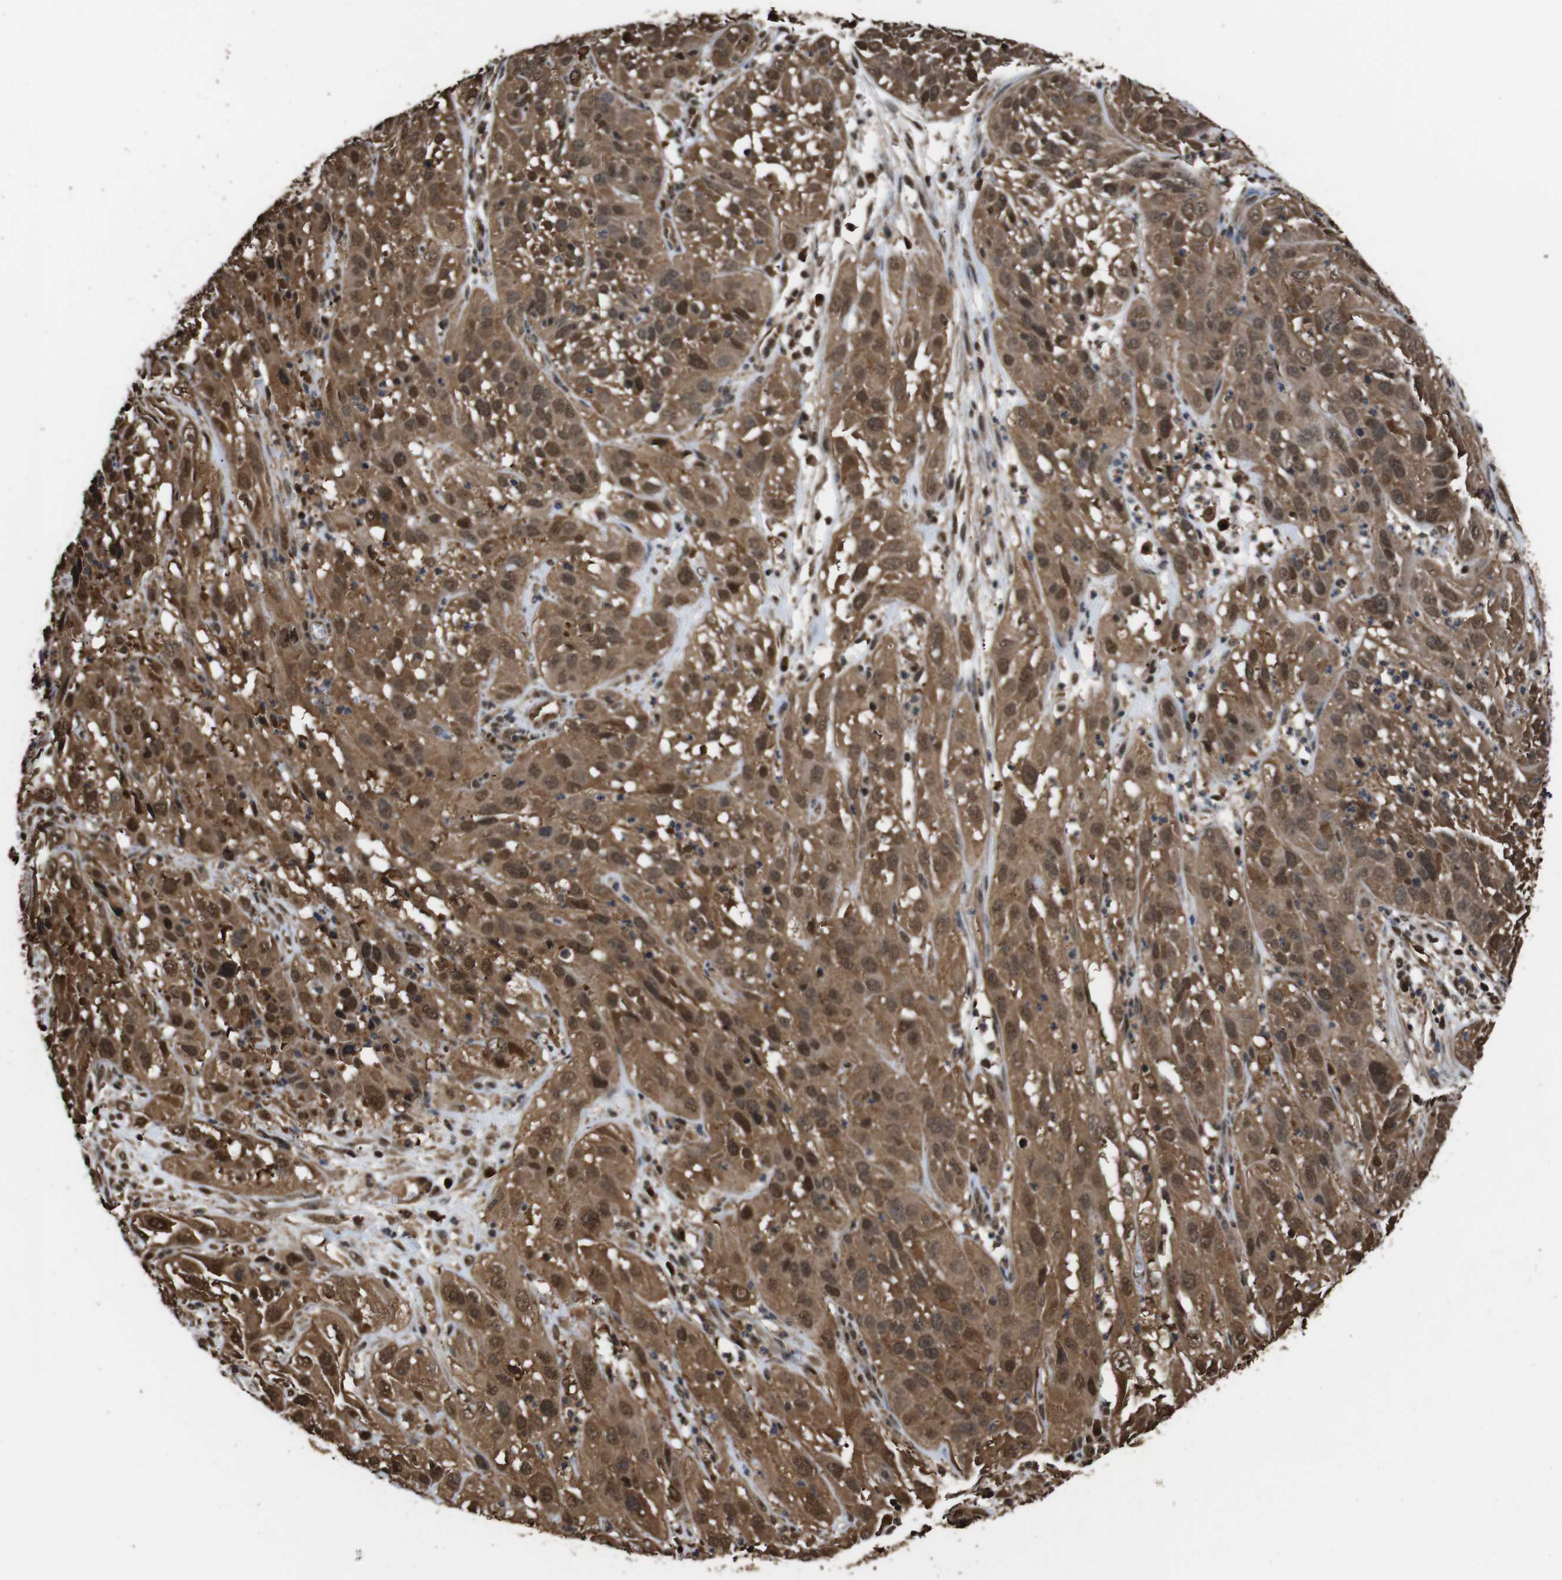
{"staining": {"intensity": "moderate", "quantity": ">75%", "location": "cytoplasmic/membranous,nuclear"}, "tissue": "cervical cancer", "cell_type": "Tumor cells", "image_type": "cancer", "snomed": [{"axis": "morphology", "description": "Squamous cell carcinoma, NOS"}, {"axis": "topography", "description": "Cervix"}], "caption": "This micrograph displays cervical cancer stained with immunohistochemistry (IHC) to label a protein in brown. The cytoplasmic/membranous and nuclear of tumor cells show moderate positivity for the protein. Nuclei are counter-stained blue.", "gene": "VCP", "patient": {"sex": "female", "age": 32}}